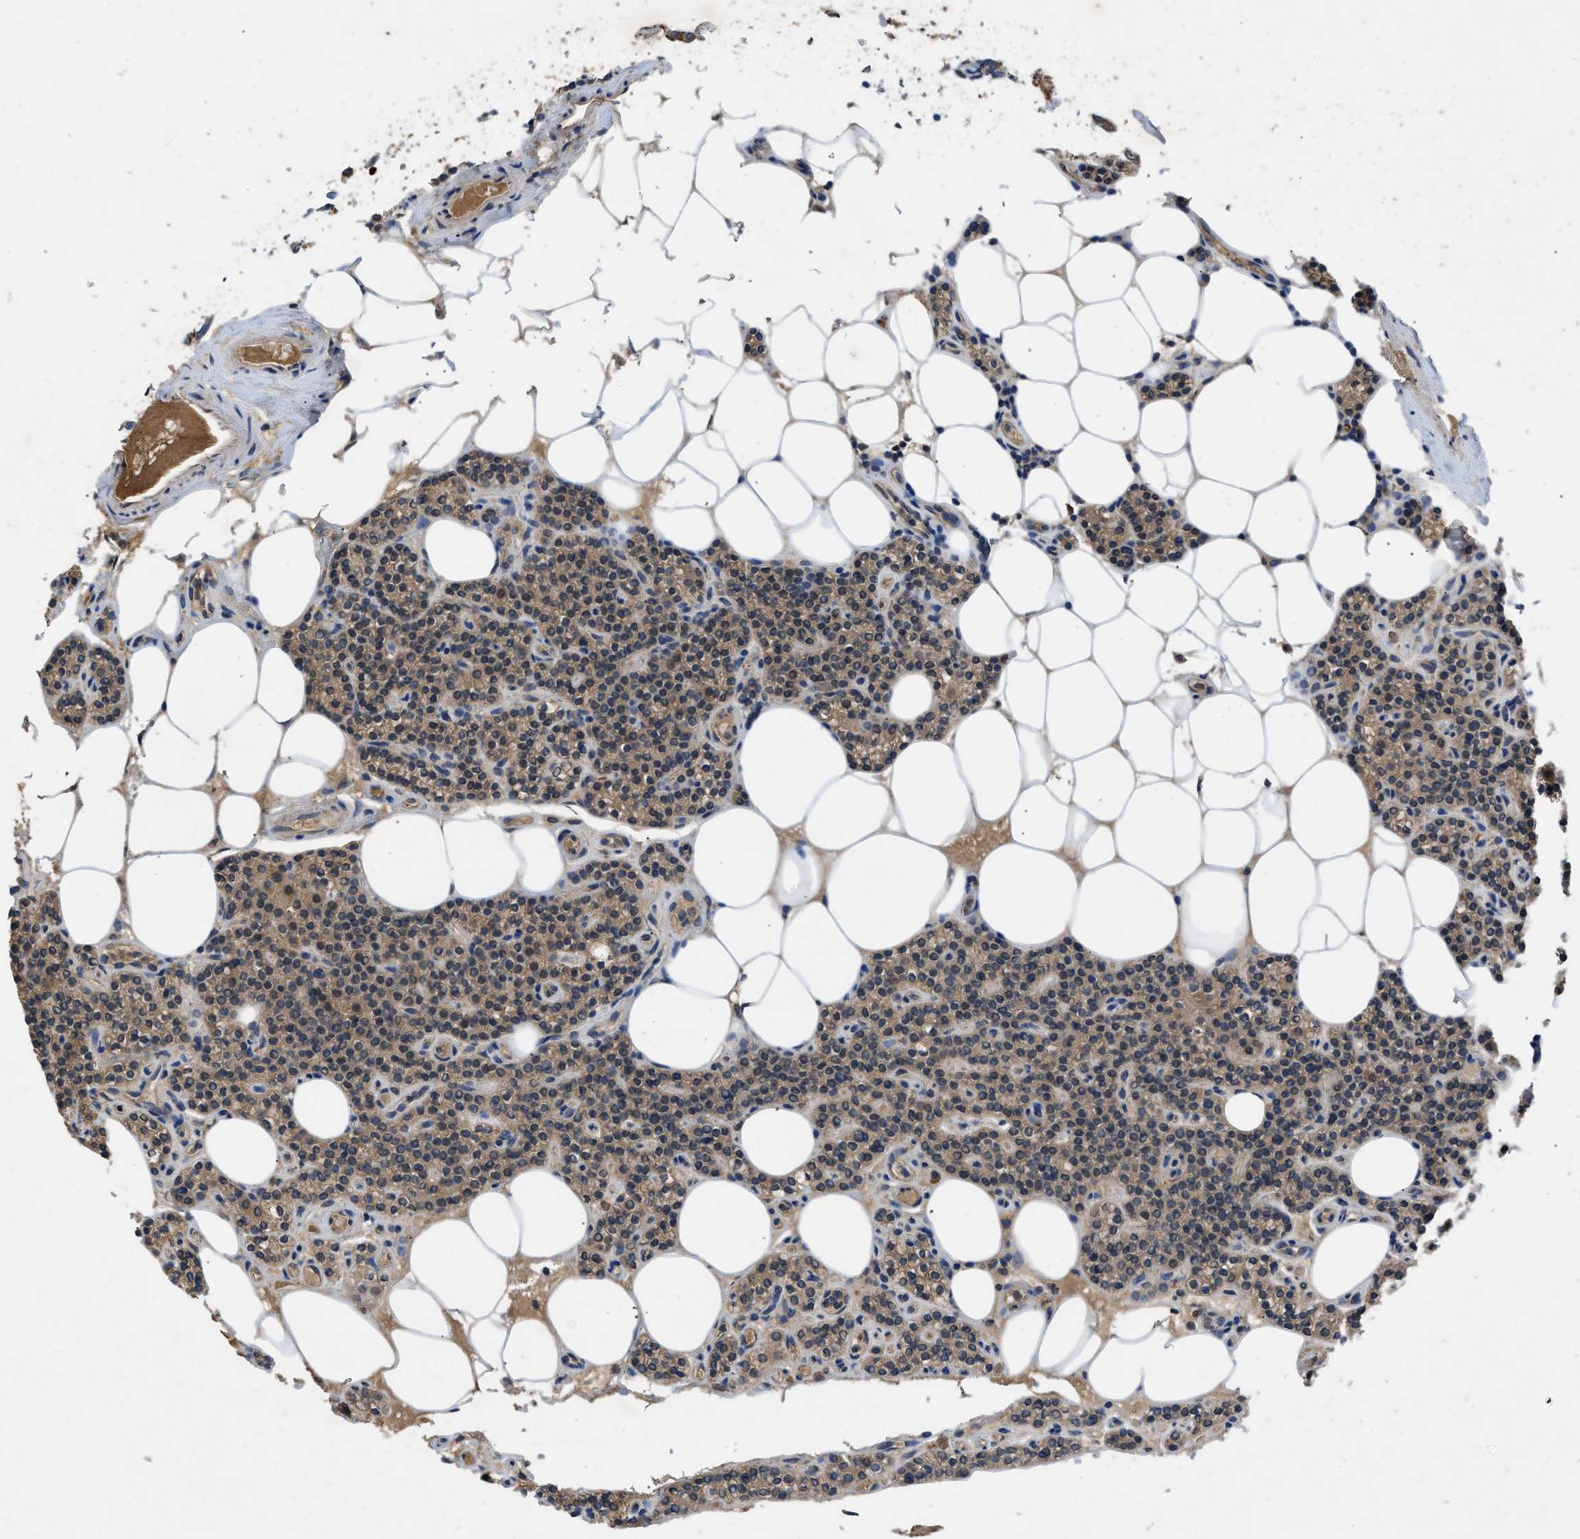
{"staining": {"intensity": "moderate", "quantity": ">75%", "location": "cytoplasmic/membranous"}, "tissue": "parathyroid gland", "cell_type": "Glandular cells", "image_type": "normal", "snomed": [{"axis": "morphology", "description": "Normal tissue, NOS"}, {"axis": "morphology", "description": "Adenoma, NOS"}, {"axis": "topography", "description": "Parathyroid gland"}], "caption": "Immunohistochemistry (IHC) histopathology image of normal parathyroid gland stained for a protein (brown), which shows medium levels of moderate cytoplasmic/membranous staining in about >75% of glandular cells.", "gene": "VPS4A", "patient": {"sex": "female", "age": 70}}